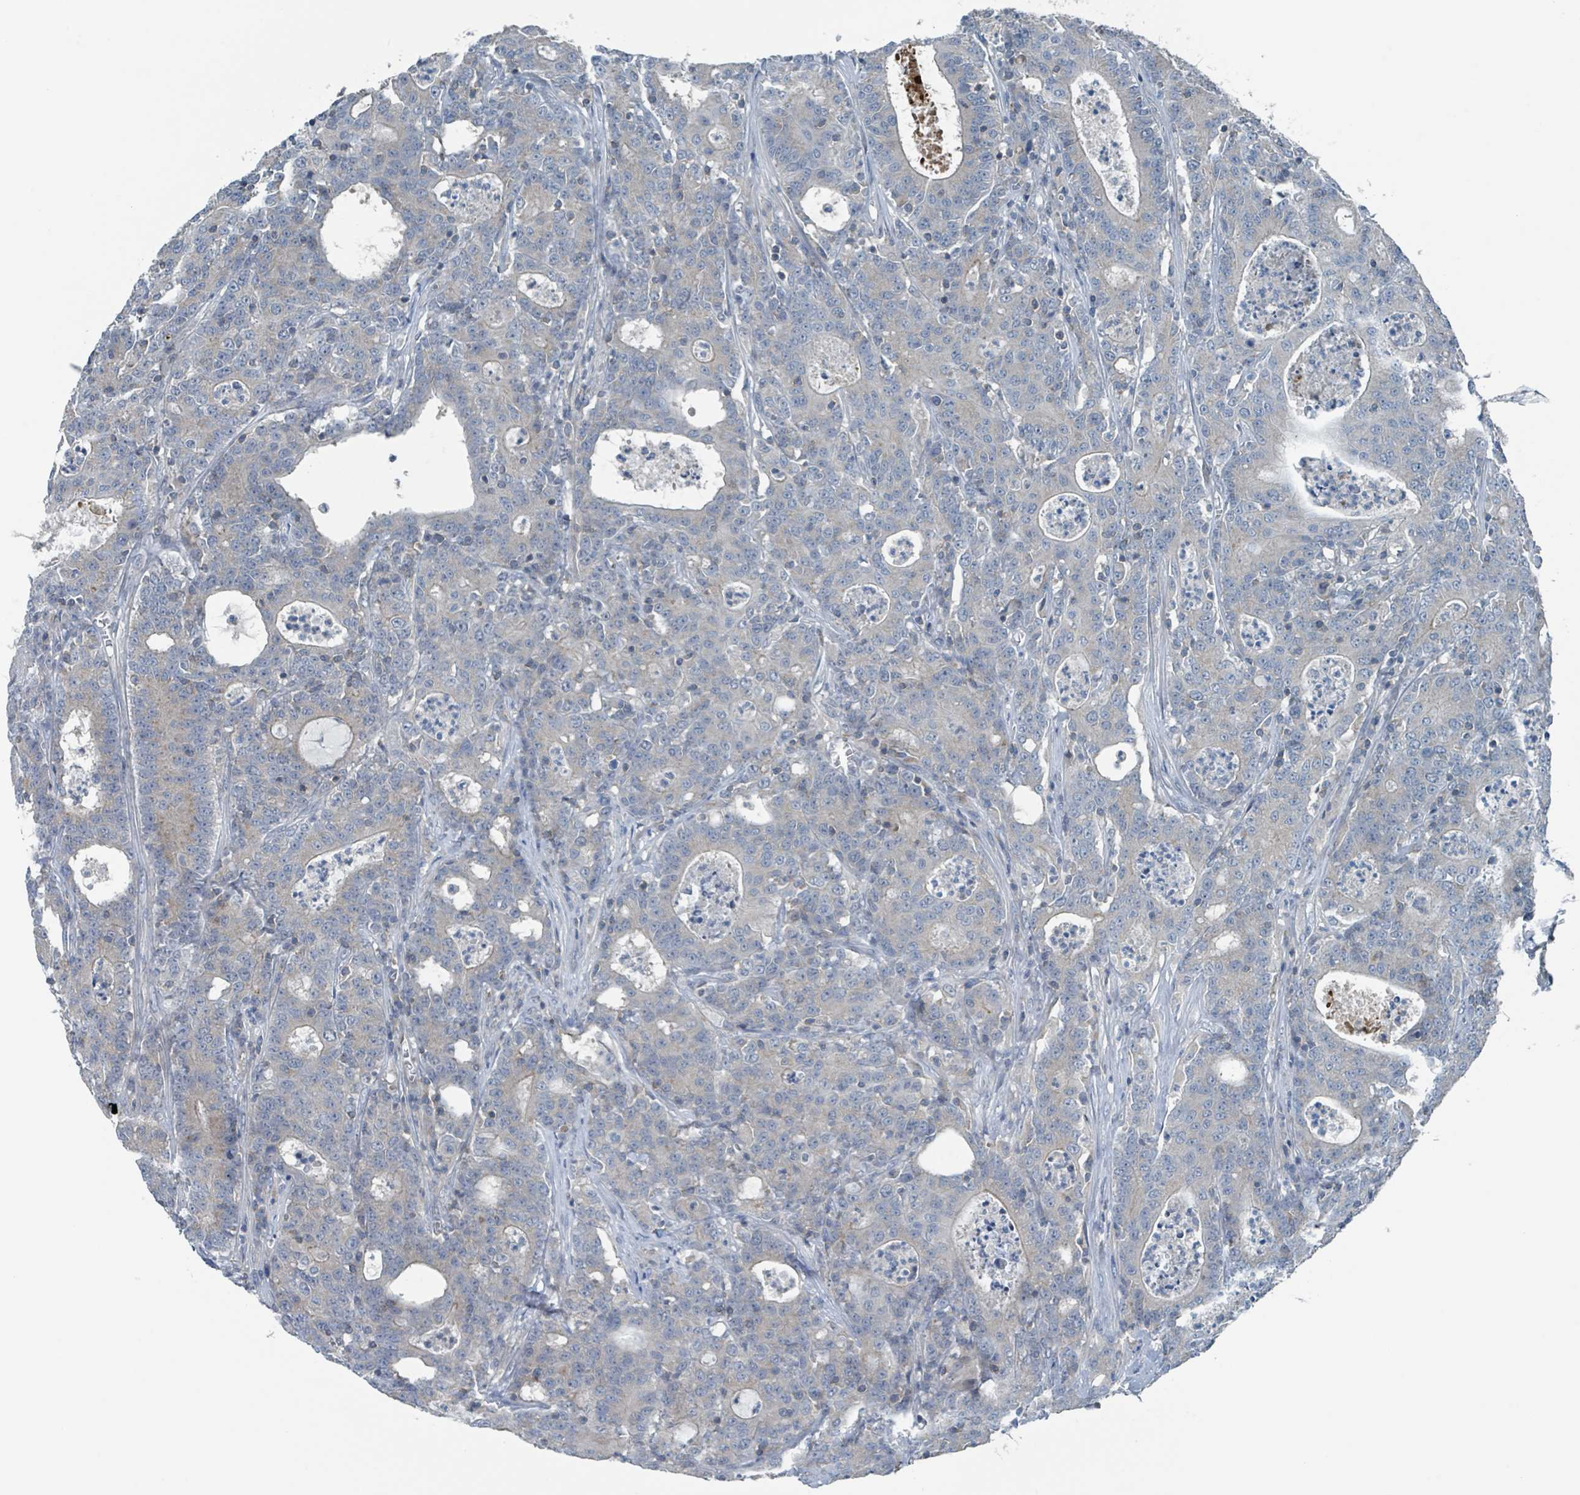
{"staining": {"intensity": "negative", "quantity": "none", "location": "none"}, "tissue": "colorectal cancer", "cell_type": "Tumor cells", "image_type": "cancer", "snomed": [{"axis": "morphology", "description": "Adenocarcinoma, NOS"}, {"axis": "topography", "description": "Colon"}], "caption": "Adenocarcinoma (colorectal) was stained to show a protein in brown. There is no significant positivity in tumor cells.", "gene": "ACBD4", "patient": {"sex": "male", "age": 83}}